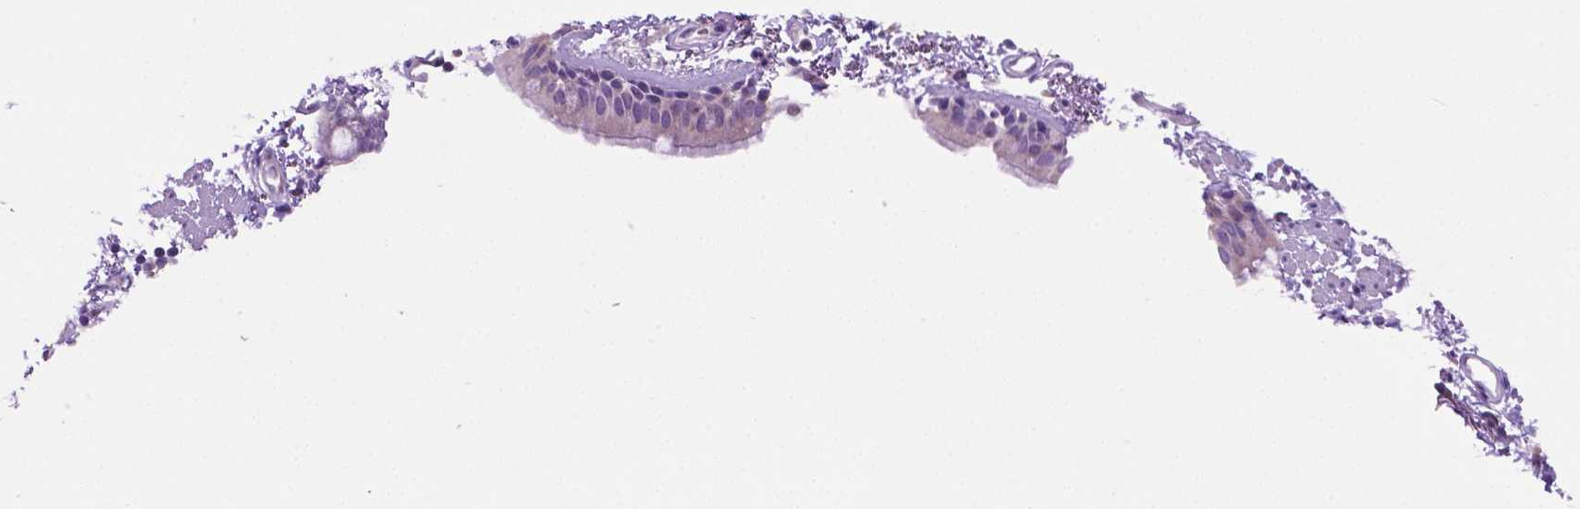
{"staining": {"intensity": "negative", "quantity": "none", "location": "none"}, "tissue": "bronchus", "cell_type": "Respiratory epithelial cells", "image_type": "normal", "snomed": [{"axis": "morphology", "description": "Normal tissue, NOS"}, {"axis": "topography", "description": "Lymph node"}, {"axis": "topography", "description": "Bronchus"}], "caption": "This histopathology image is of benign bronchus stained with immunohistochemistry to label a protein in brown with the nuclei are counter-stained blue. There is no staining in respiratory epithelial cells.", "gene": "SPDYA", "patient": {"sex": "female", "age": 70}}